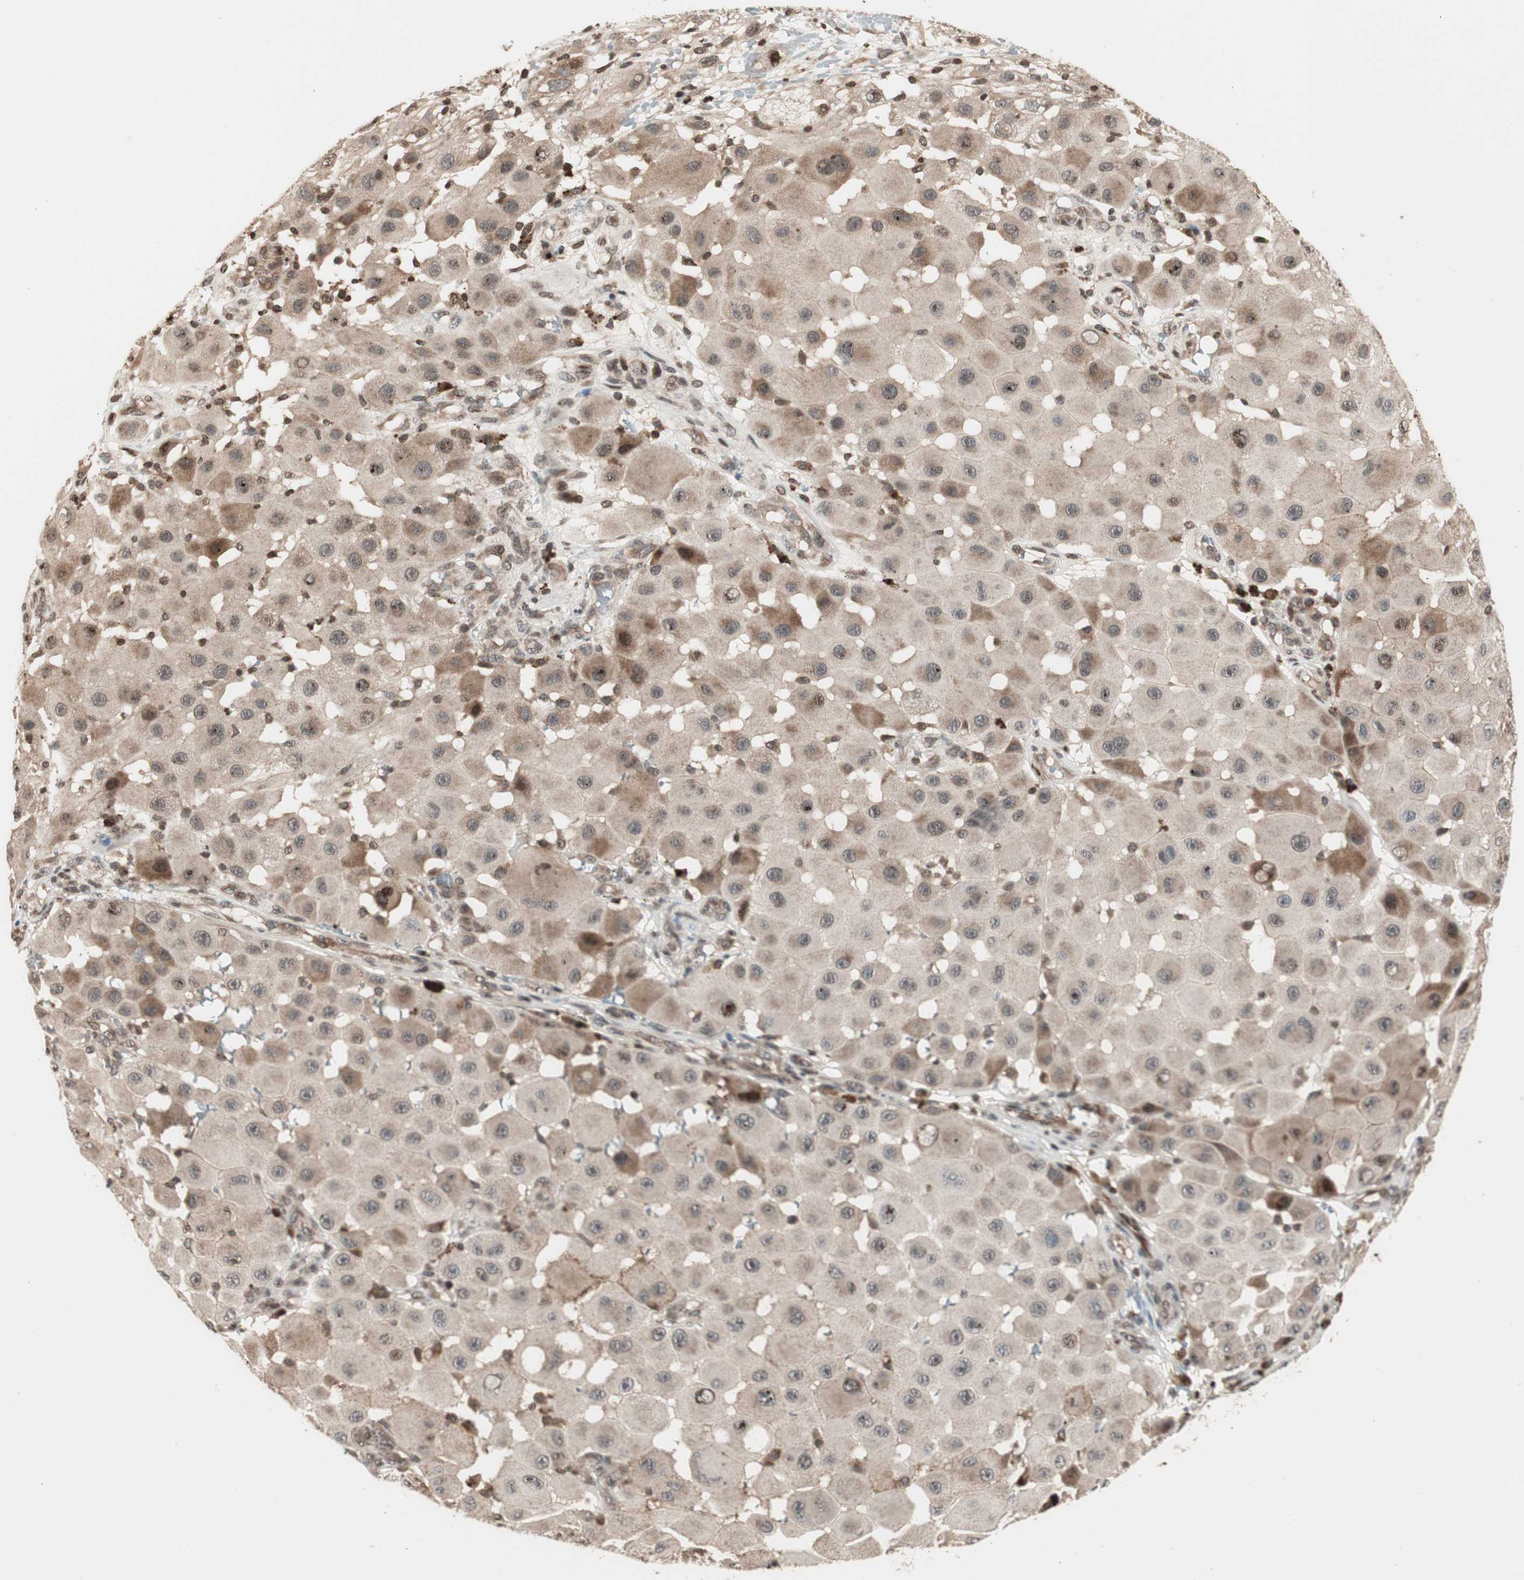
{"staining": {"intensity": "weak", "quantity": ">75%", "location": "cytoplasmic/membranous"}, "tissue": "melanoma", "cell_type": "Tumor cells", "image_type": "cancer", "snomed": [{"axis": "morphology", "description": "Malignant melanoma, NOS"}, {"axis": "topography", "description": "Skin"}], "caption": "Weak cytoplasmic/membranous protein staining is present in approximately >75% of tumor cells in melanoma. (DAB (3,3'-diaminobenzidine) = brown stain, brightfield microscopy at high magnification).", "gene": "ZFC3H1", "patient": {"sex": "female", "age": 81}}